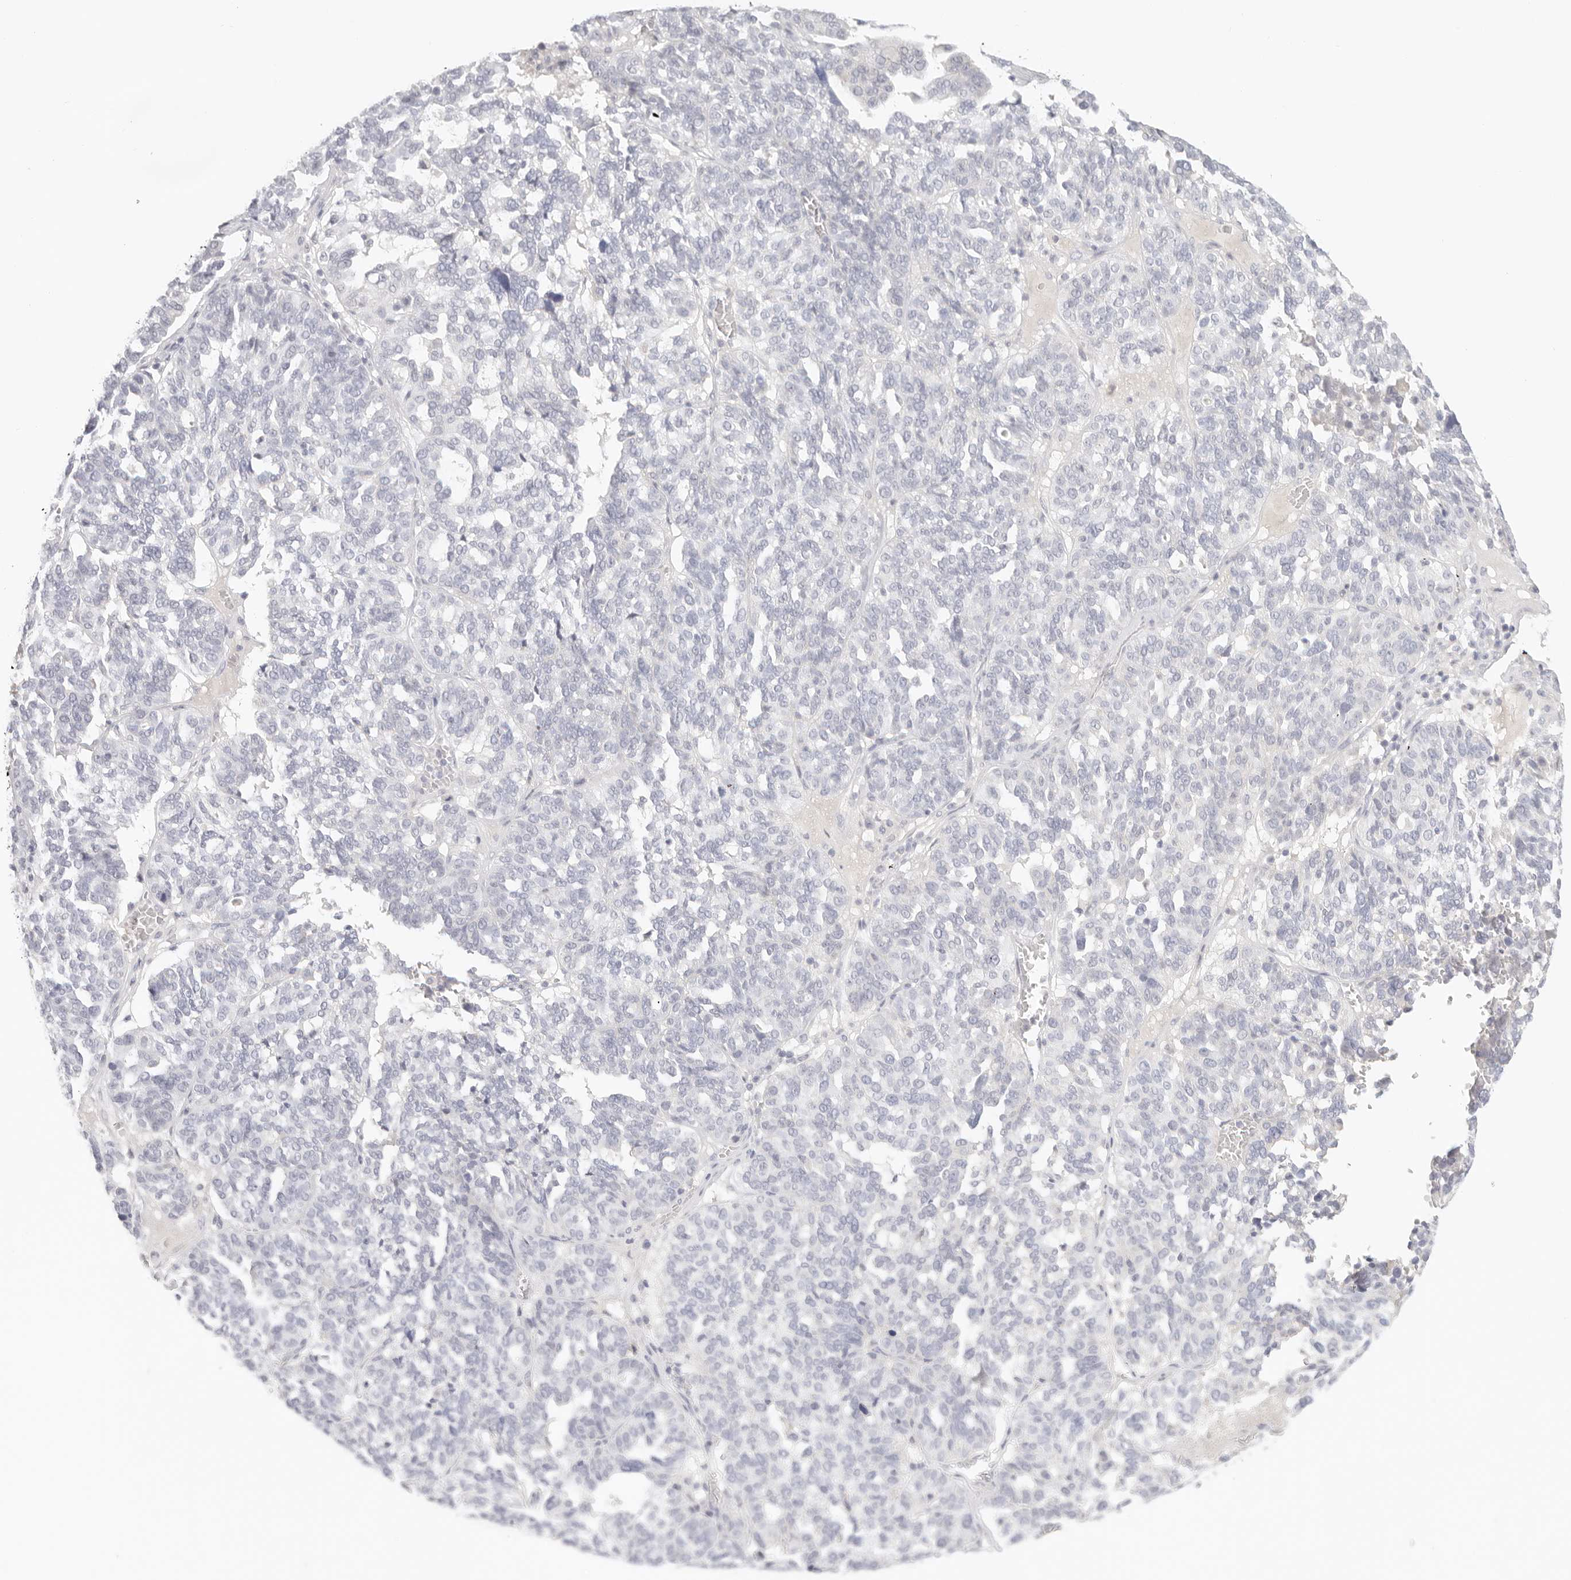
{"staining": {"intensity": "negative", "quantity": "none", "location": "none"}, "tissue": "ovarian cancer", "cell_type": "Tumor cells", "image_type": "cancer", "snomed": [{"axis": "morphology", "description": "Cystadenocarcinoma, serous, NOS"}, {"axis": "topography", "description": "Ovary"}], "caption": "Ovarian serous cystadenocarcinoma stained for a protein using immunohistochemistry (IHC) demonstrates no positivity tumor cells.", "gene": "SPHK1", "patient": {"sex": "female", "age": 59}}